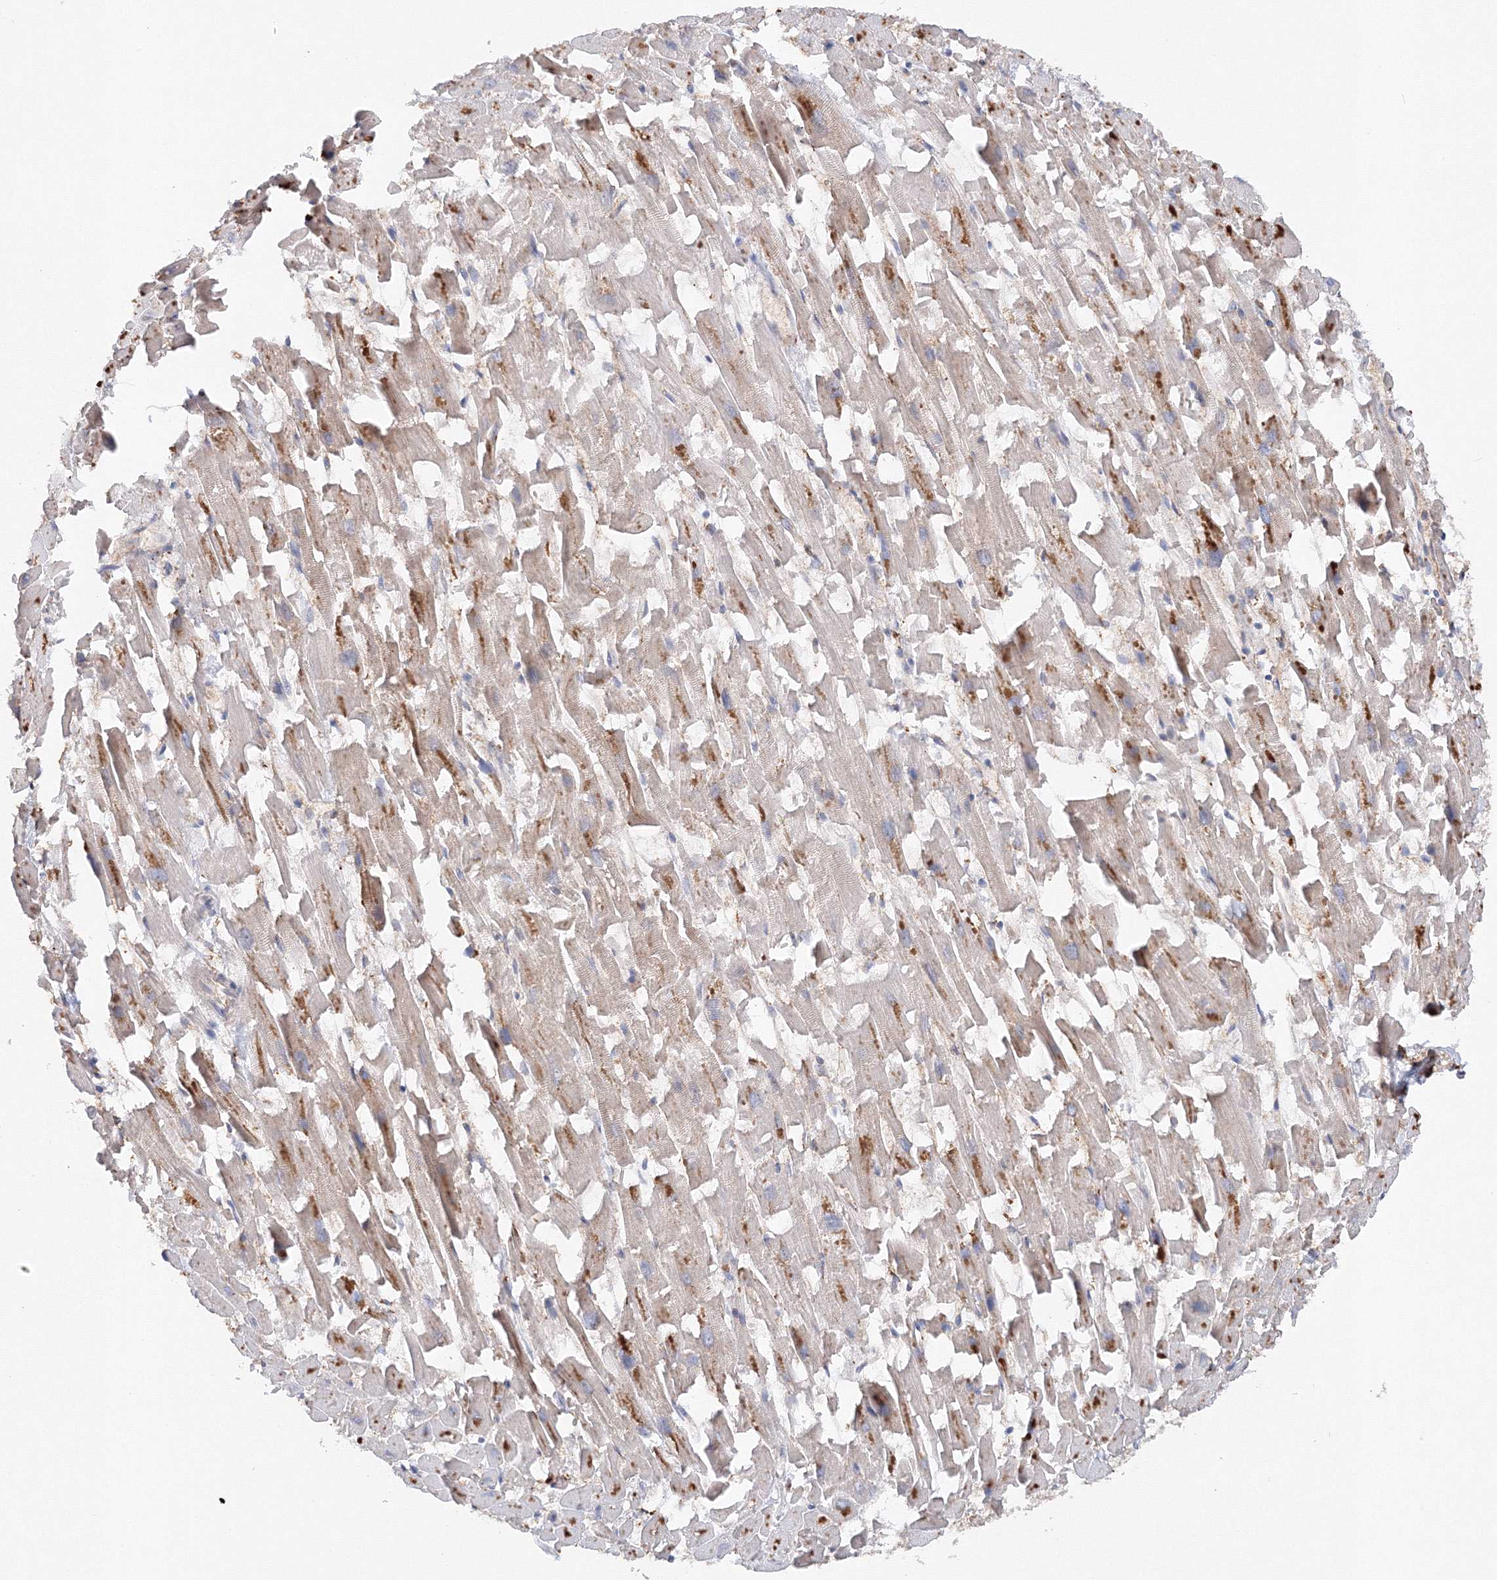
{"staining": {"intensity": "negative", "quantity": "none", "location": "none"}, "tissue": "heart muscle", "cell_type": "Cardiomyocytes", "image_type": "normal", "snomed": [{"axis": "morphology", "description": "Normal tissue, NOS"}, {"axis": "topography", "description": "Heart"}], "caption": "Protein analysis of normal heart muscle displays no significant positivity in cardiomyocytes. (DAB immunohistochemistry (IHC) with hematoxylin counter stain).", "gene": "DIS3L2", "patient": {"sex": "female", "age": 64}}